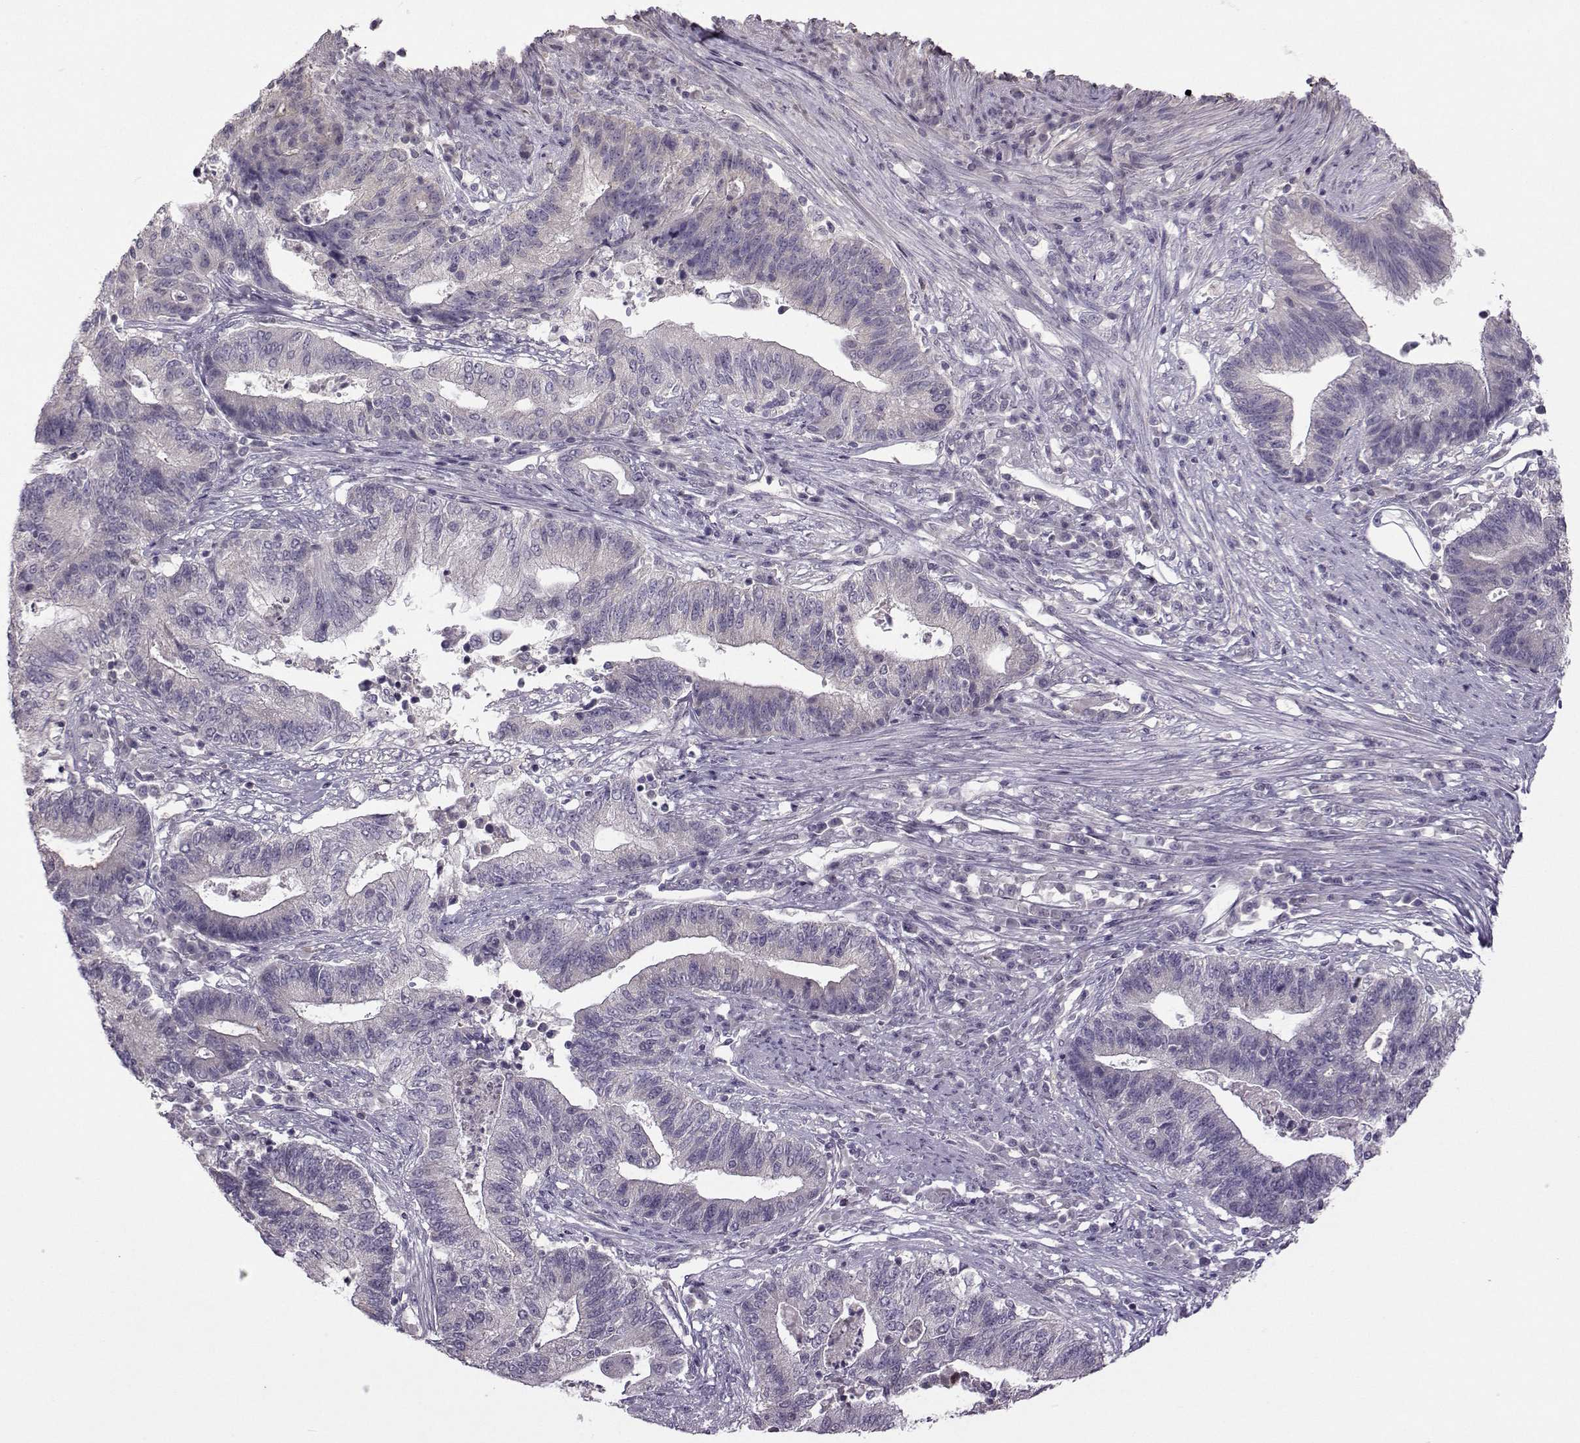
{"staining": {"intensity": "negative", "quantity": "none", "location": "none"}, "tissue": "endometrial cancer", "cell_type": "Tumor cells", "image_type": "cancer", "snomed": [{"axis": "morphology", "description": "Adenocarcinoma, NOS"}, {"axis": "topography", "description": "Uterus"}, {"axis": "topography", "description": "Endometrium"}], "caption": "Endometrial adenocarcinoma stained for a protein using immunohistochemistry (IHC) demonstrates no staining tumor cells.", "gene": "FCAMR", "patient": {"sex": "female", "age": 54}}